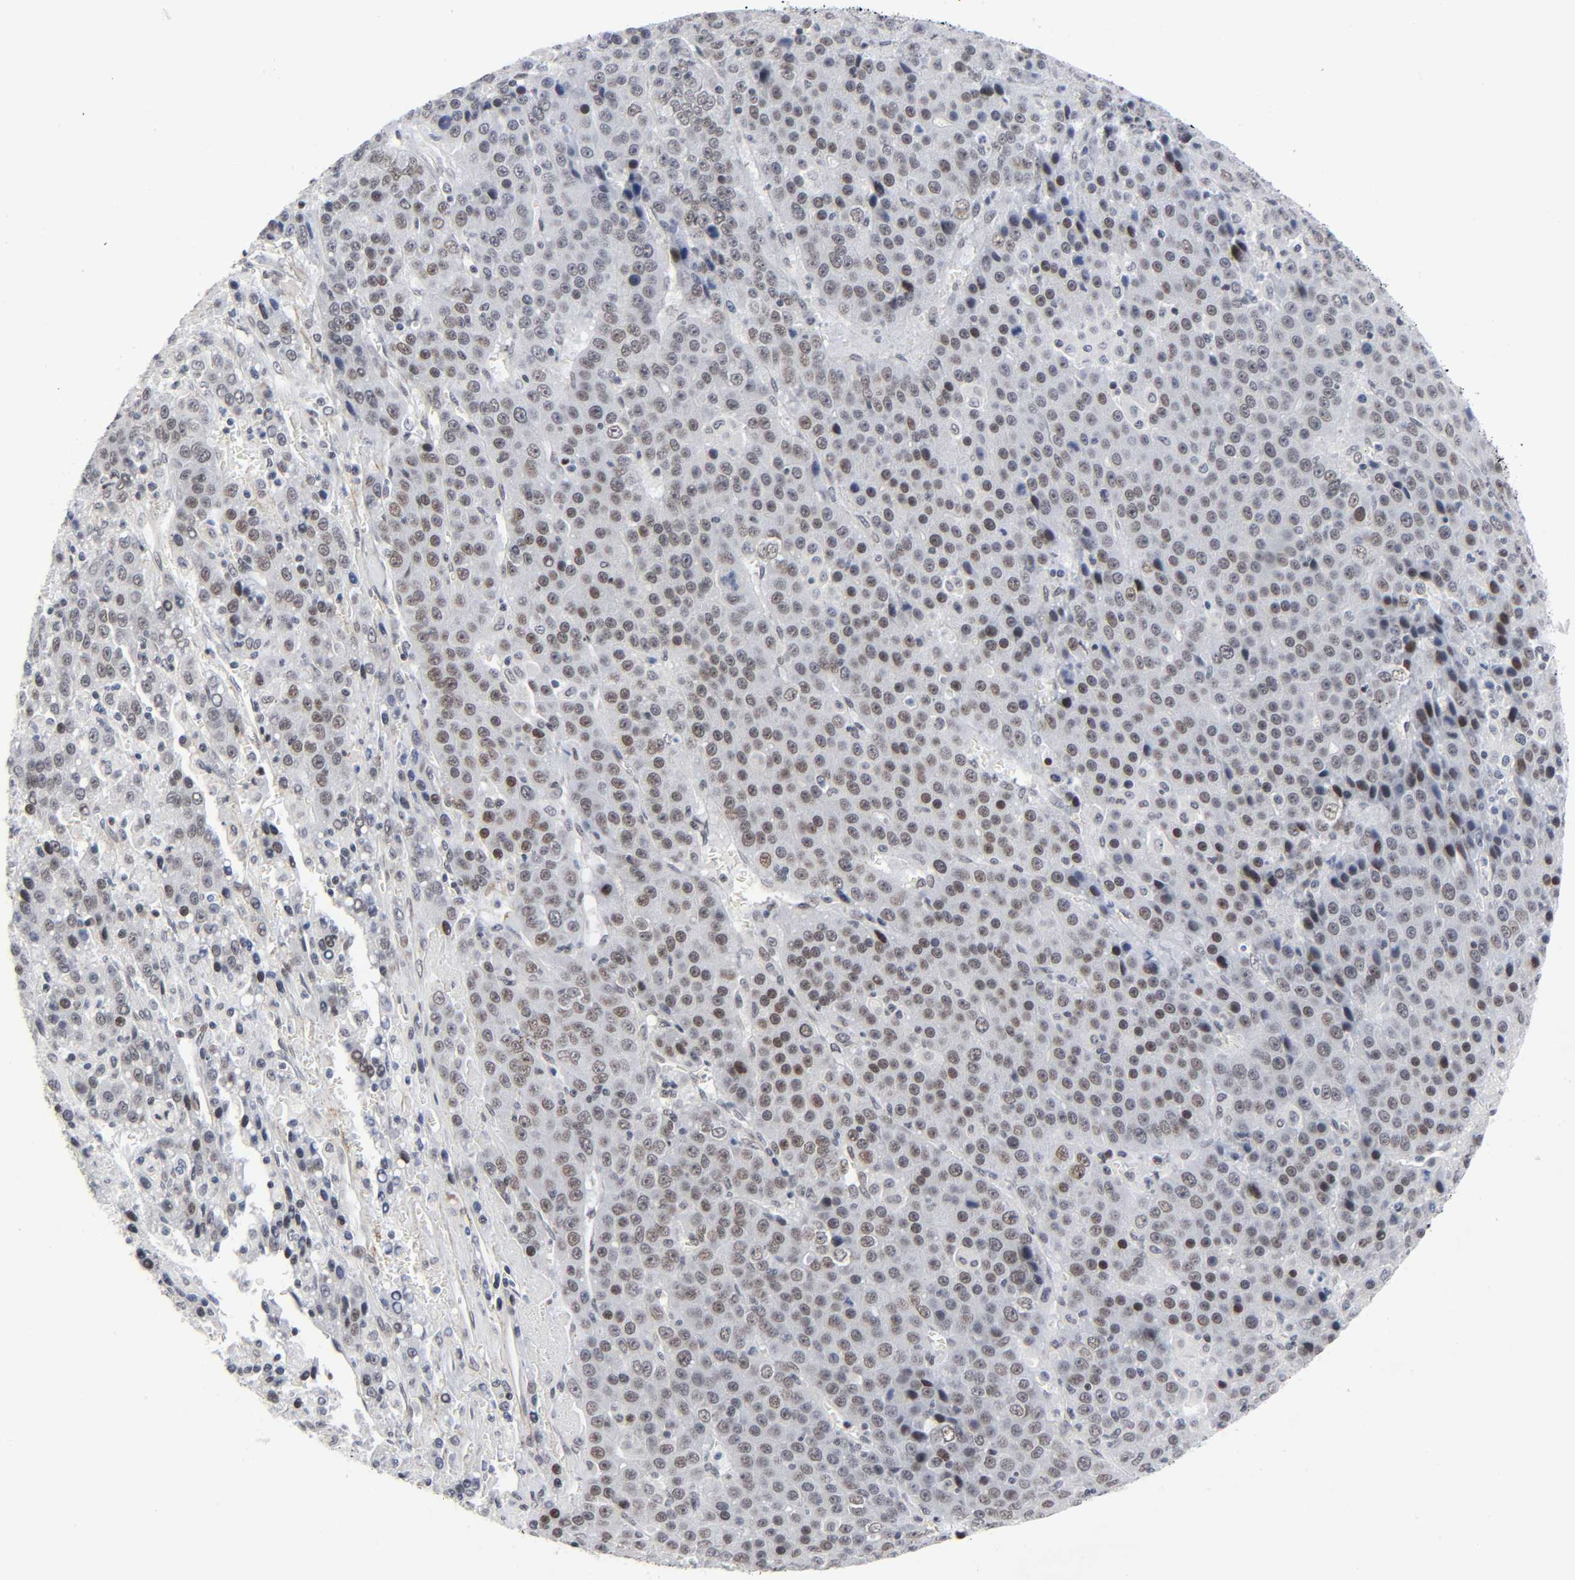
{"staining": {"intensity": "weak", "quantity": ">75%", "location": "nuclear"}, "tissue": "liver cancer", "cell_type": "Tumor cells", "image_type": "cancer", "snomed": [{"axis": "morphology", "description": "Carcinoma, Hepatocellular, NOS"}, {"axis": "topography", "description": "Liver"}], "caption": "Immunohistochemical staining of liver cancer shows low levels of weak nuclear protein expression in approximately >75% of tumor cells.", "gene": "DIDO1", "patient": {"sex": "female", "age": 53}}